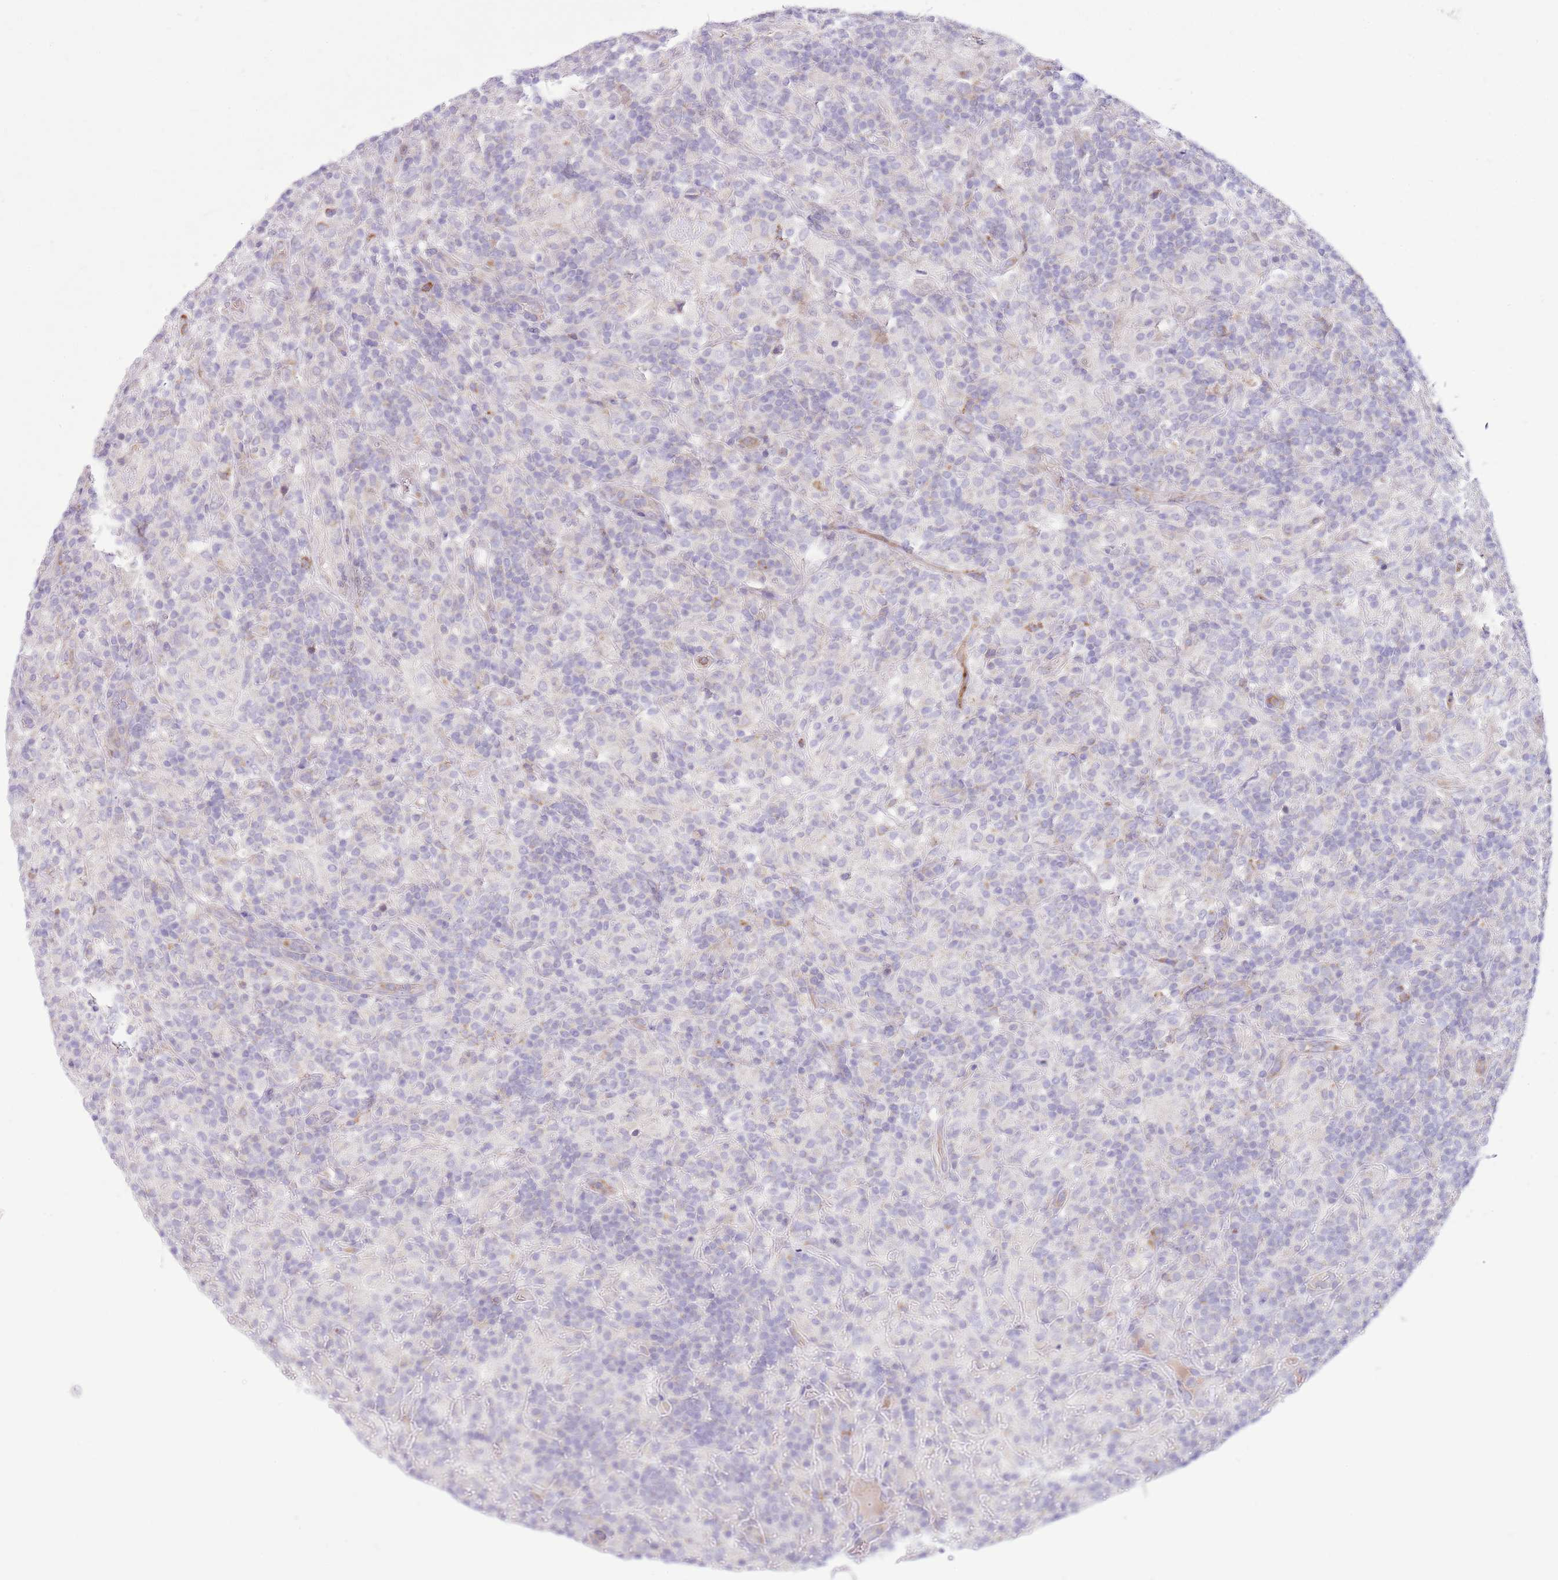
{"staining": {"intensity": "negative", "quantity": "none", "location": "none"}, "tissue": "lymphoma", "cell_type": "Tumor cells", "image_type": "cancer", "snomed": [{"axis": "morphology", "description": "Hodgkin's disease, NOS"}, {"axis": "topography", "description": "Lymph node"}], "caption": "An immunohistochemistry (IHC) histopathology image of Hodgkin's disease is shown. There is no staining in tumor cells of Hodgkin's disease.", "gene": "OAZ2", "patient": {"sex": "male", "age": 70}}